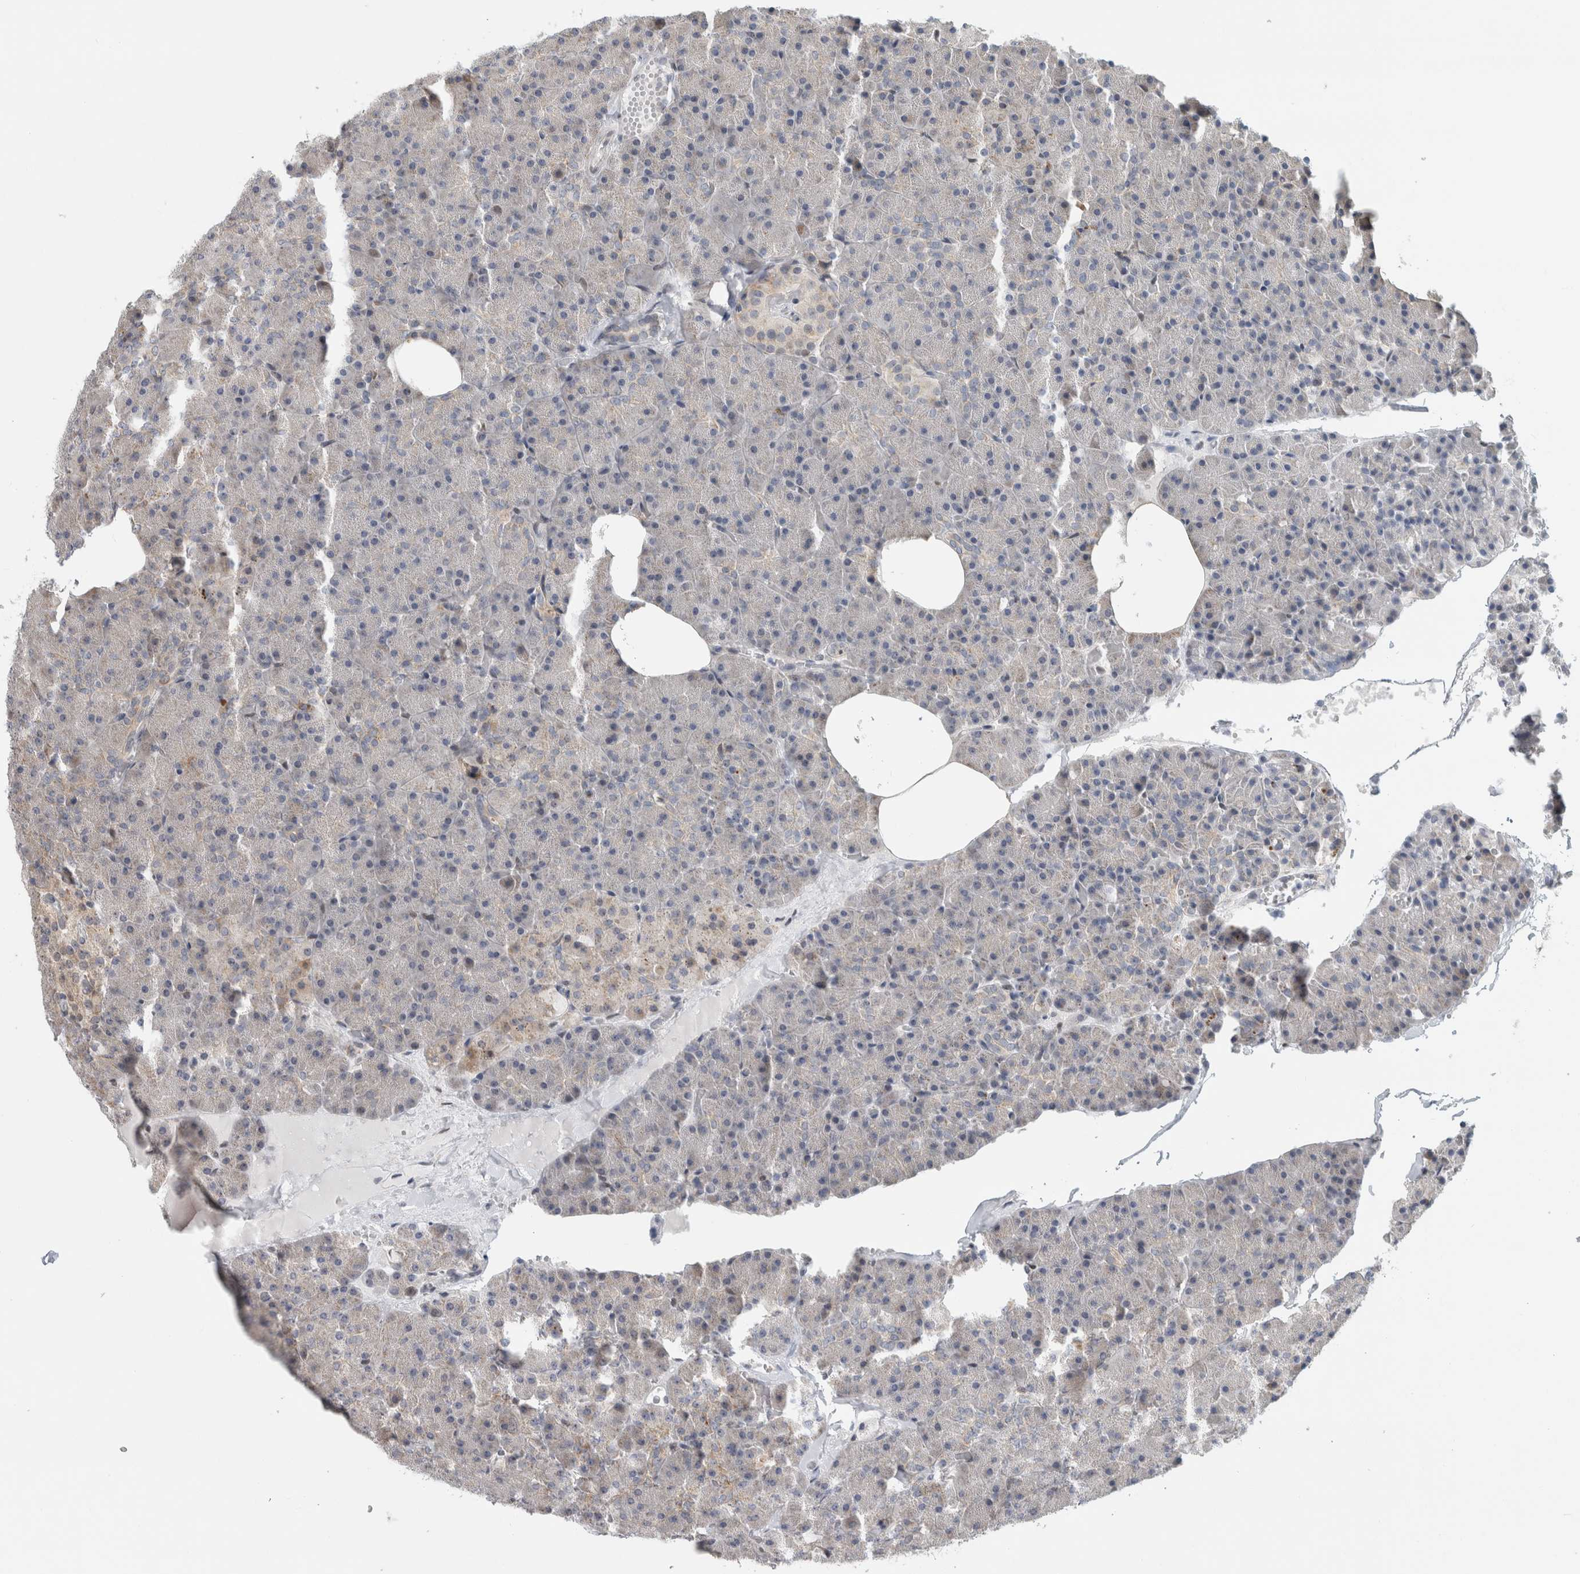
{"staining": {"intensity": "moderate", "quantity": "<25%", "location": "cytoplasmic/membranous"}, "tissue": "pancreas", "cell_type": "Exocrine glandular cells", "image_type": "normal", "snomed": [{"axis": "morphology", "description": "Normal tissue, NOS"}, {"axis": "morphology", "description": "Carcinoid, malignant, NOS"}, {"axis": "topography", "description": "Pancreas"}], "caption": "DAB (3,3'-diaminobenzidine) immunohistochemical staining of benign human pancreas exhibits moderate cytoplasmic/membranous protein positivity in about <25% of exocrine glandular cells.", "gene": "NAB2", "patient": {"sex": "female", "age": 35}}